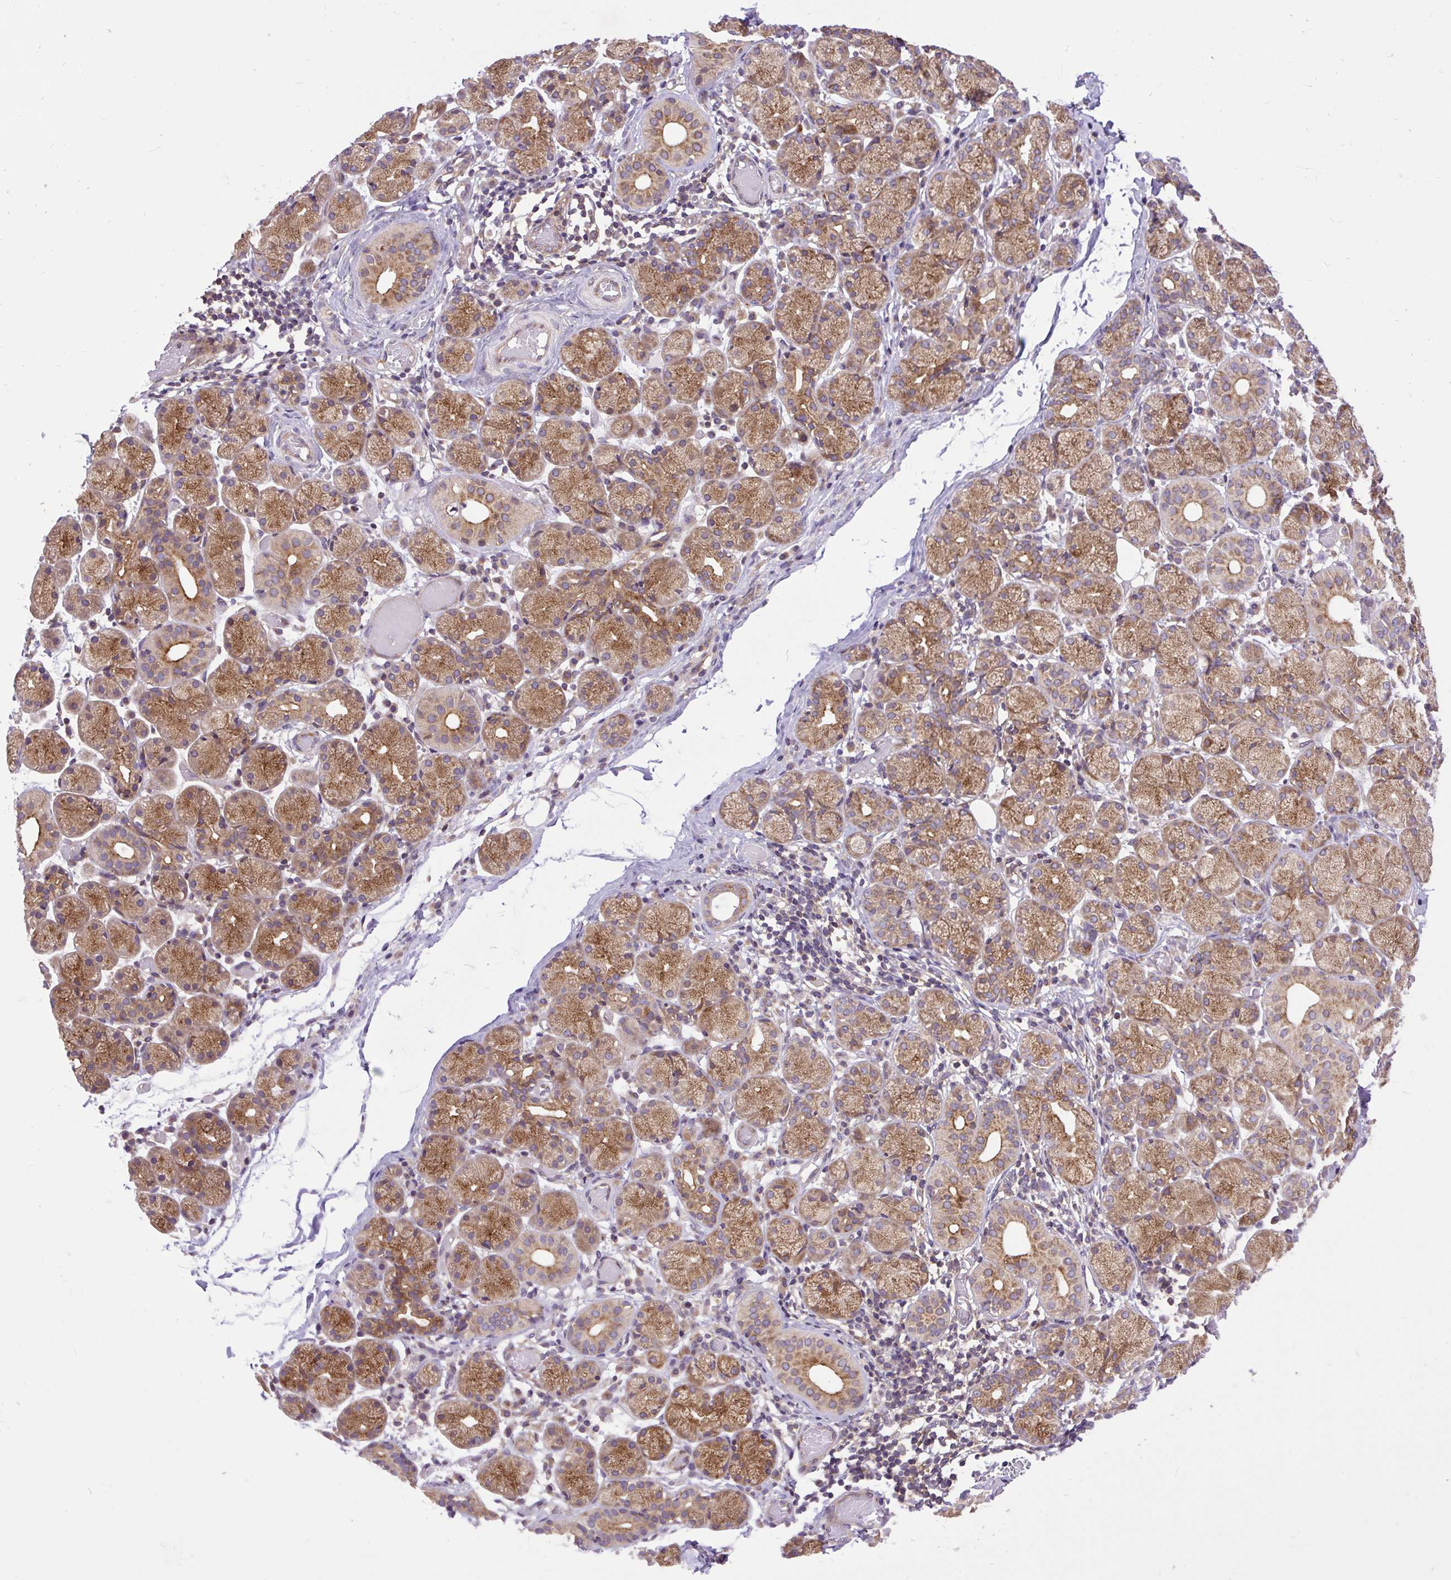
{"staining": {"intensity": "moderate", "quantity": ">75%", "location": "cytoplasmic/membranous"}, "tissue": "salivary gland", "cell_type": "Glandular cells", "image_type": "normal", "snomed": [{"axis": "morphology", "description": "Normal tissue, NOS"}, {"axis": "topography", "description": "Salivary gland"}], "caption": "Salivary gland stained with DAB immunohistochemistry displays medium levels of moderate cytoplasmic/membranous staining in about >75% of glandular cells. (DAB = brown stain, brightfield microscopy at high magnification).", "gene": "TRIM17", "patient": {"sex": "female", "age": 24}}